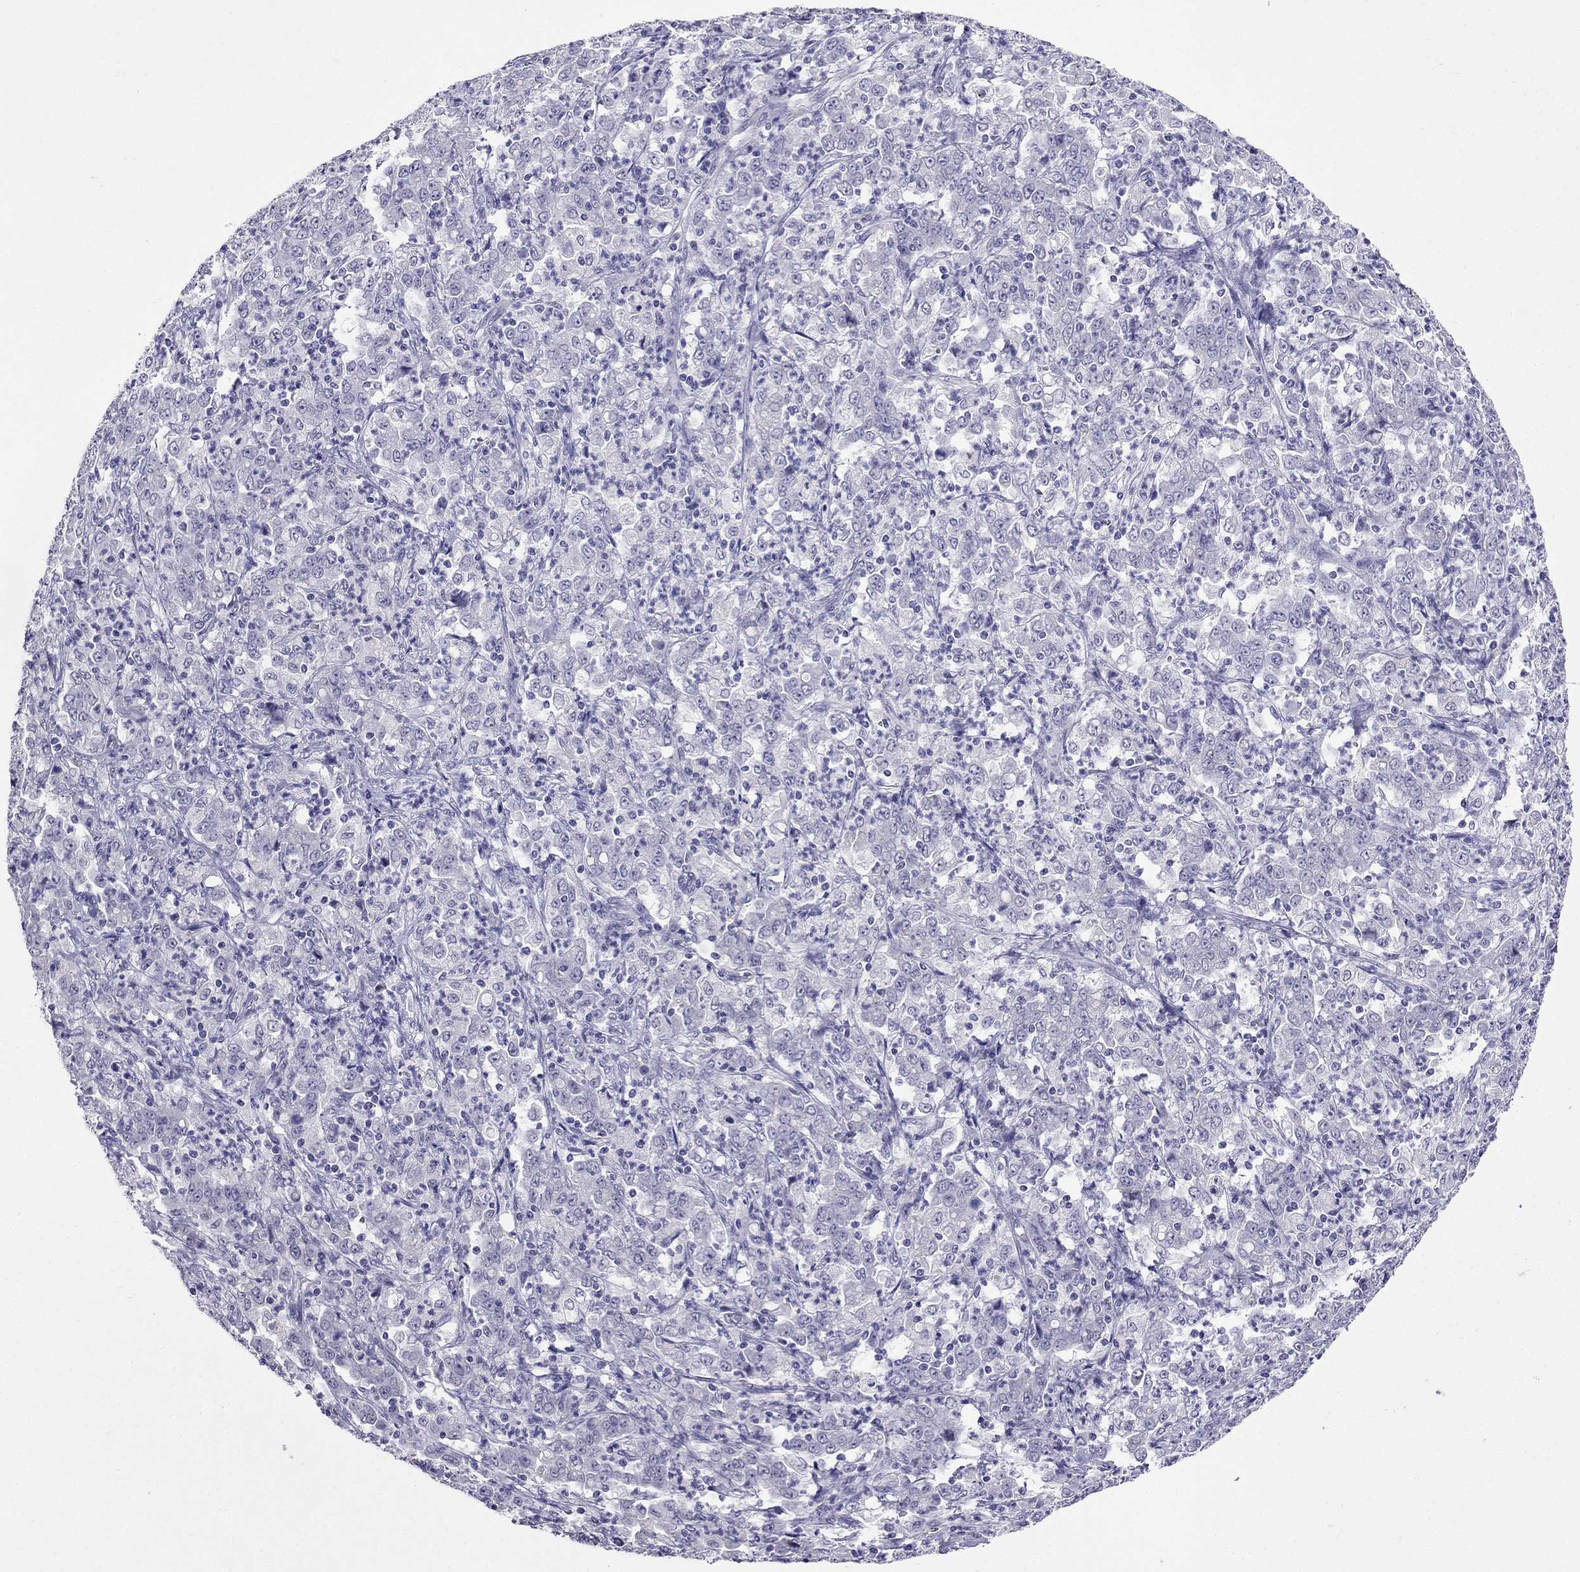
{"staining": {"intensity": "negative", "quantity": "none", "location": "none"}, "tissue": "stomach cancer", "cell_type": "Tumor cells", "image_type": "cancer", "snomed": [{"axis": "morphology", "description": "Adenocarcinoma, NOS"}, {"axis": "topography", "description": "Stomach, lower"}], "caption": "A histopathology image of human adenocarcinoma (stomach) is negative for staining in tumor cells.", "gene": "MGP", "patient": {"sex": "female", "age": 71}}